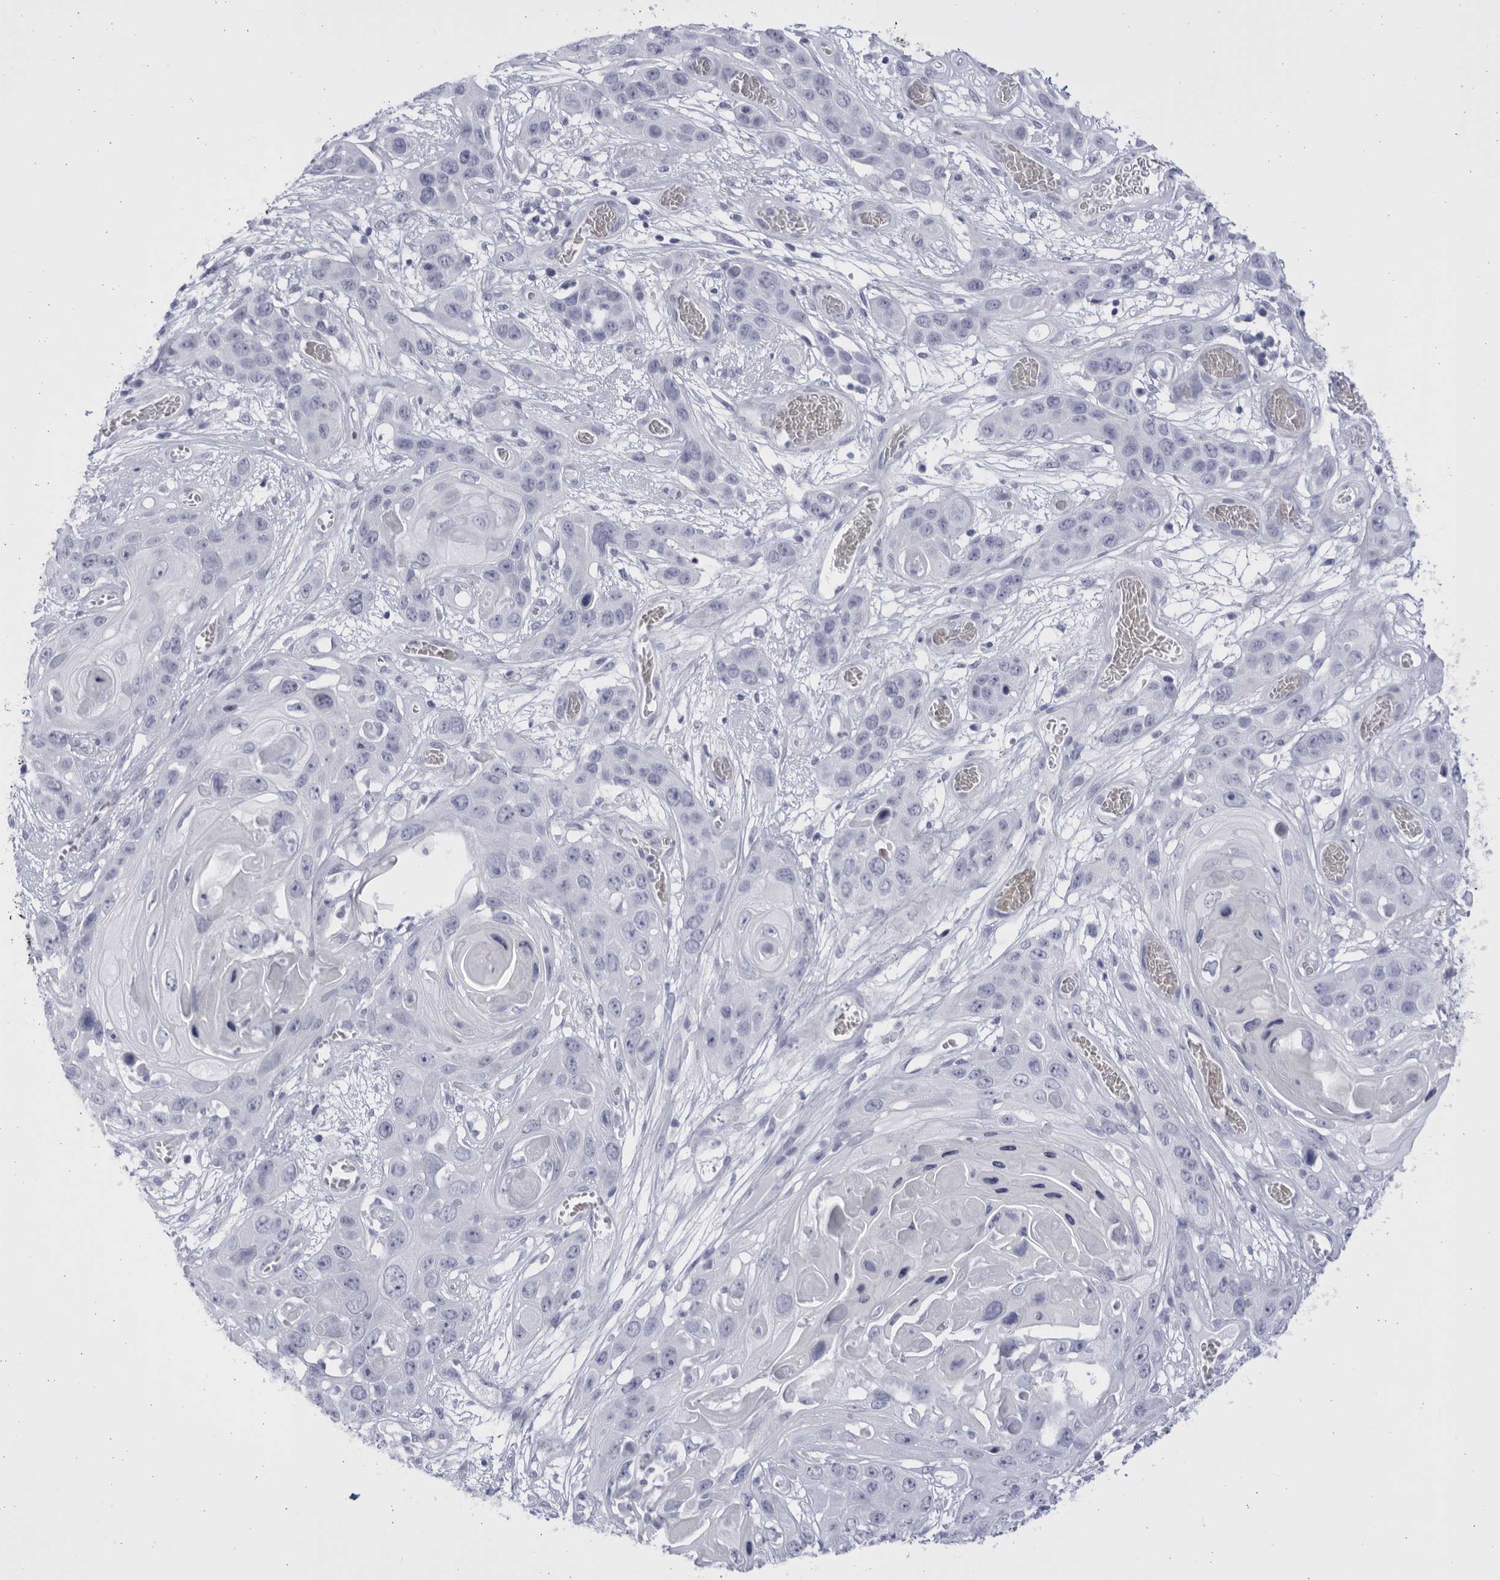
{"staining": {"intensity": "negative", "quantity": "none", "location": "none"}, "tissue": "skin cancer", "cell_type": "Tumor cells", "image_type": "cancer", "snomed": [{"axis": "morphology", "description": "Squamous cell carcinoma, NOS"}, {"axis": "topography", "description": "Skin"}], "caption": "The immunohistochemistry micrograph has no significant expression in tumor cells of skin cancer (squamous cell carcinoma) tissue.", "gene": "CCDC181", "patient": {"sex": "male", "age": 55}}